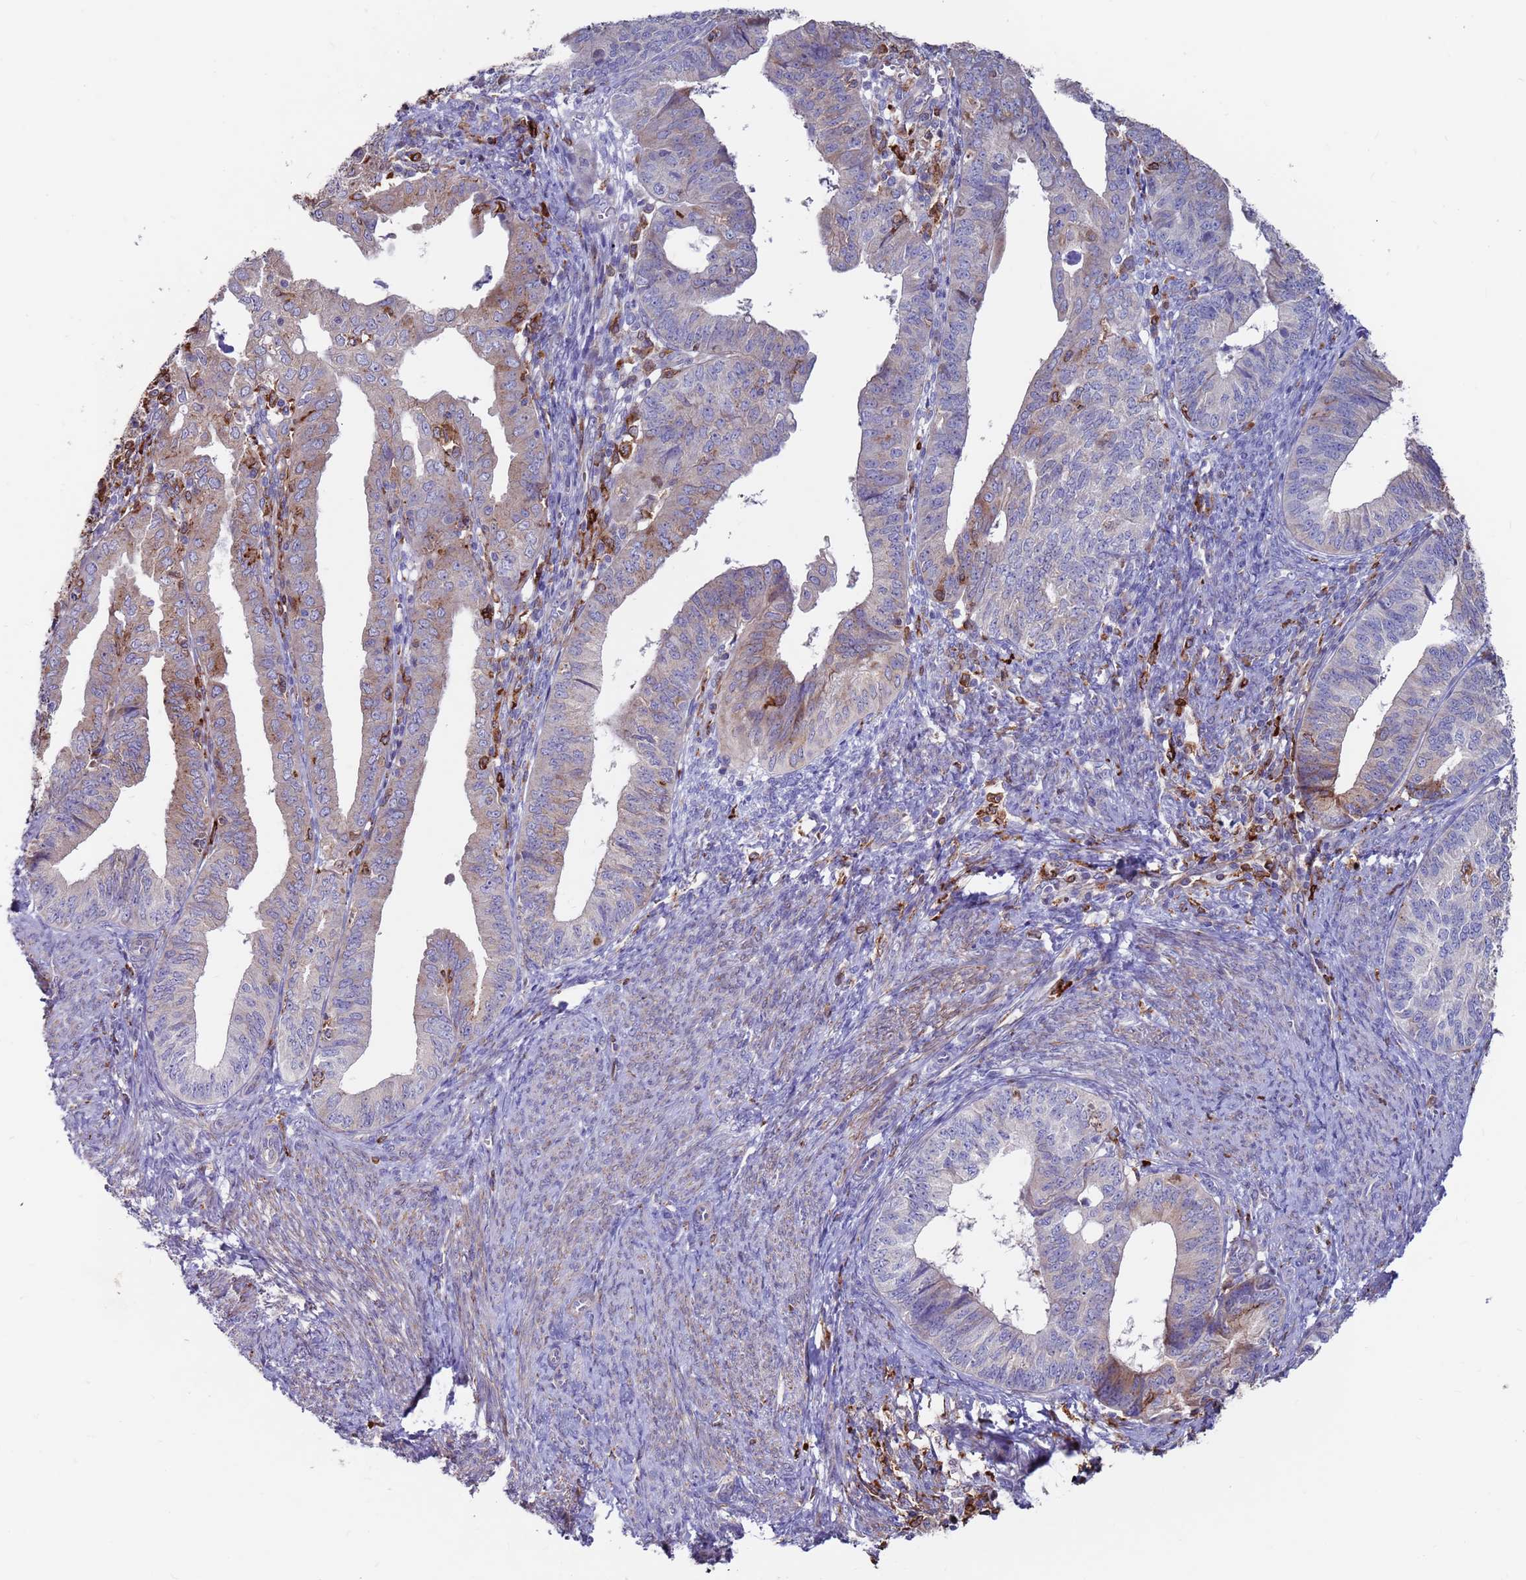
{"staining": {"intensity": "moderate", "quantity": "25%-75%", "location": "cytoplasmic/membranous"}, "tissue": "endometrial cancer", "cell_type": "Tumor cells", "image_type": "cancer", "snomed": [{"axis": "morphology", "description": "Adenocarcinoma, NOS"}, {"axis": "topography", "description": "Endometrium"}], "caption": "Immunohistochemistry image of human endometrial cancer stained for a protein (brown), which reveals medium levels of moderate cytoplasmic/membranous positivity in approximately 25%-75% of tumor cells.", "gene": "GREB1L", "patient": {"sex": "female", "age": 56}}